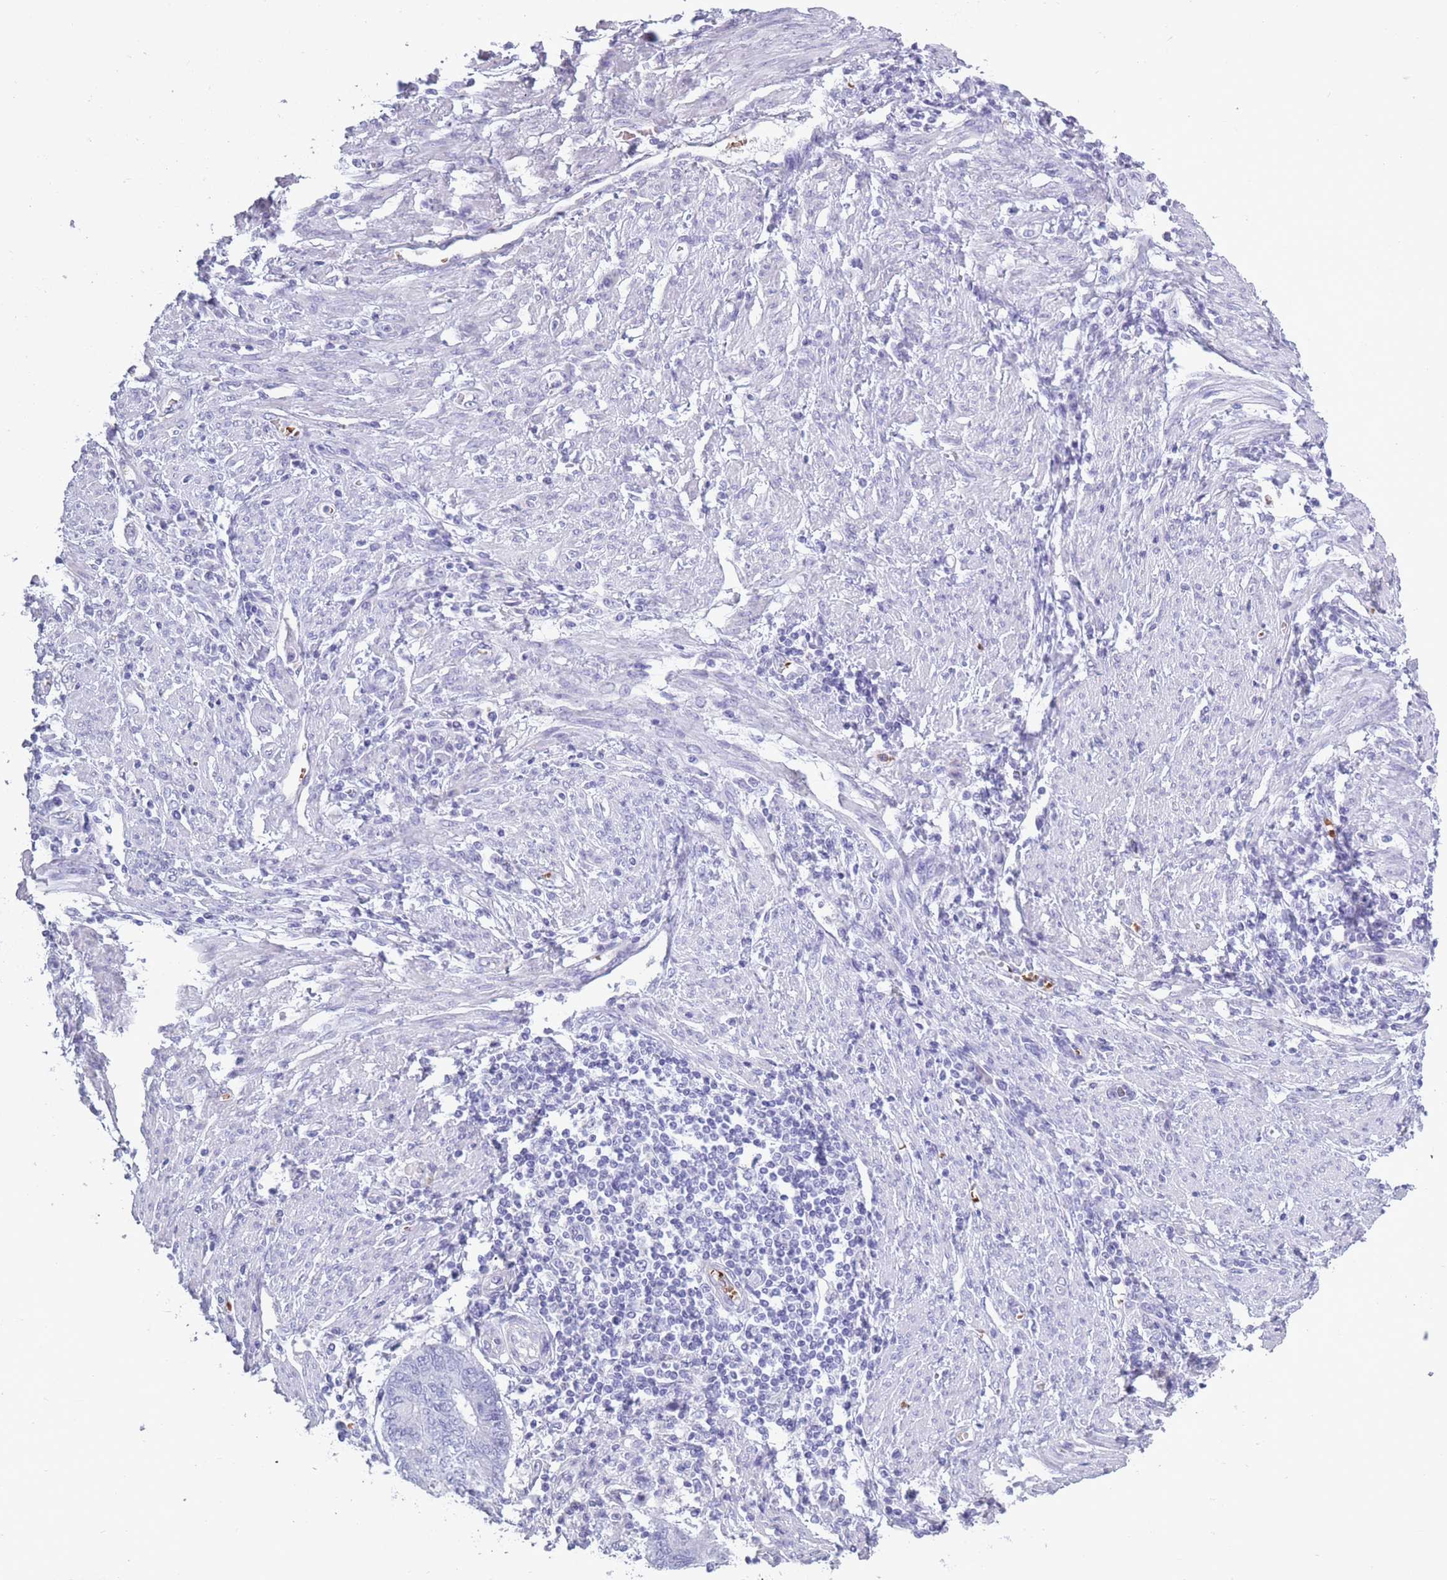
{"staining": {"intensity": "negative", "quantity": "none", "location": "none"}, "tissue": "endometrial cancer", "cell_type": "Tumor cells", "image_type": "cancer", "snomed": [{"axis": "morphology", "description": "Adenocarcinoma, NOS"}, {"axis": "topography", "description": "Uterus"}, {"axis": "topography", "description": "Endometrium"}], "caption": "A high-resolution micrograph shows immunohistochemistry (IHC) staining of adenocarcinoma (endometrial), which displays no significant staining in tumor cells.", "gene": "OR7C1", "patient": {"sex": "female", "age": 70}}